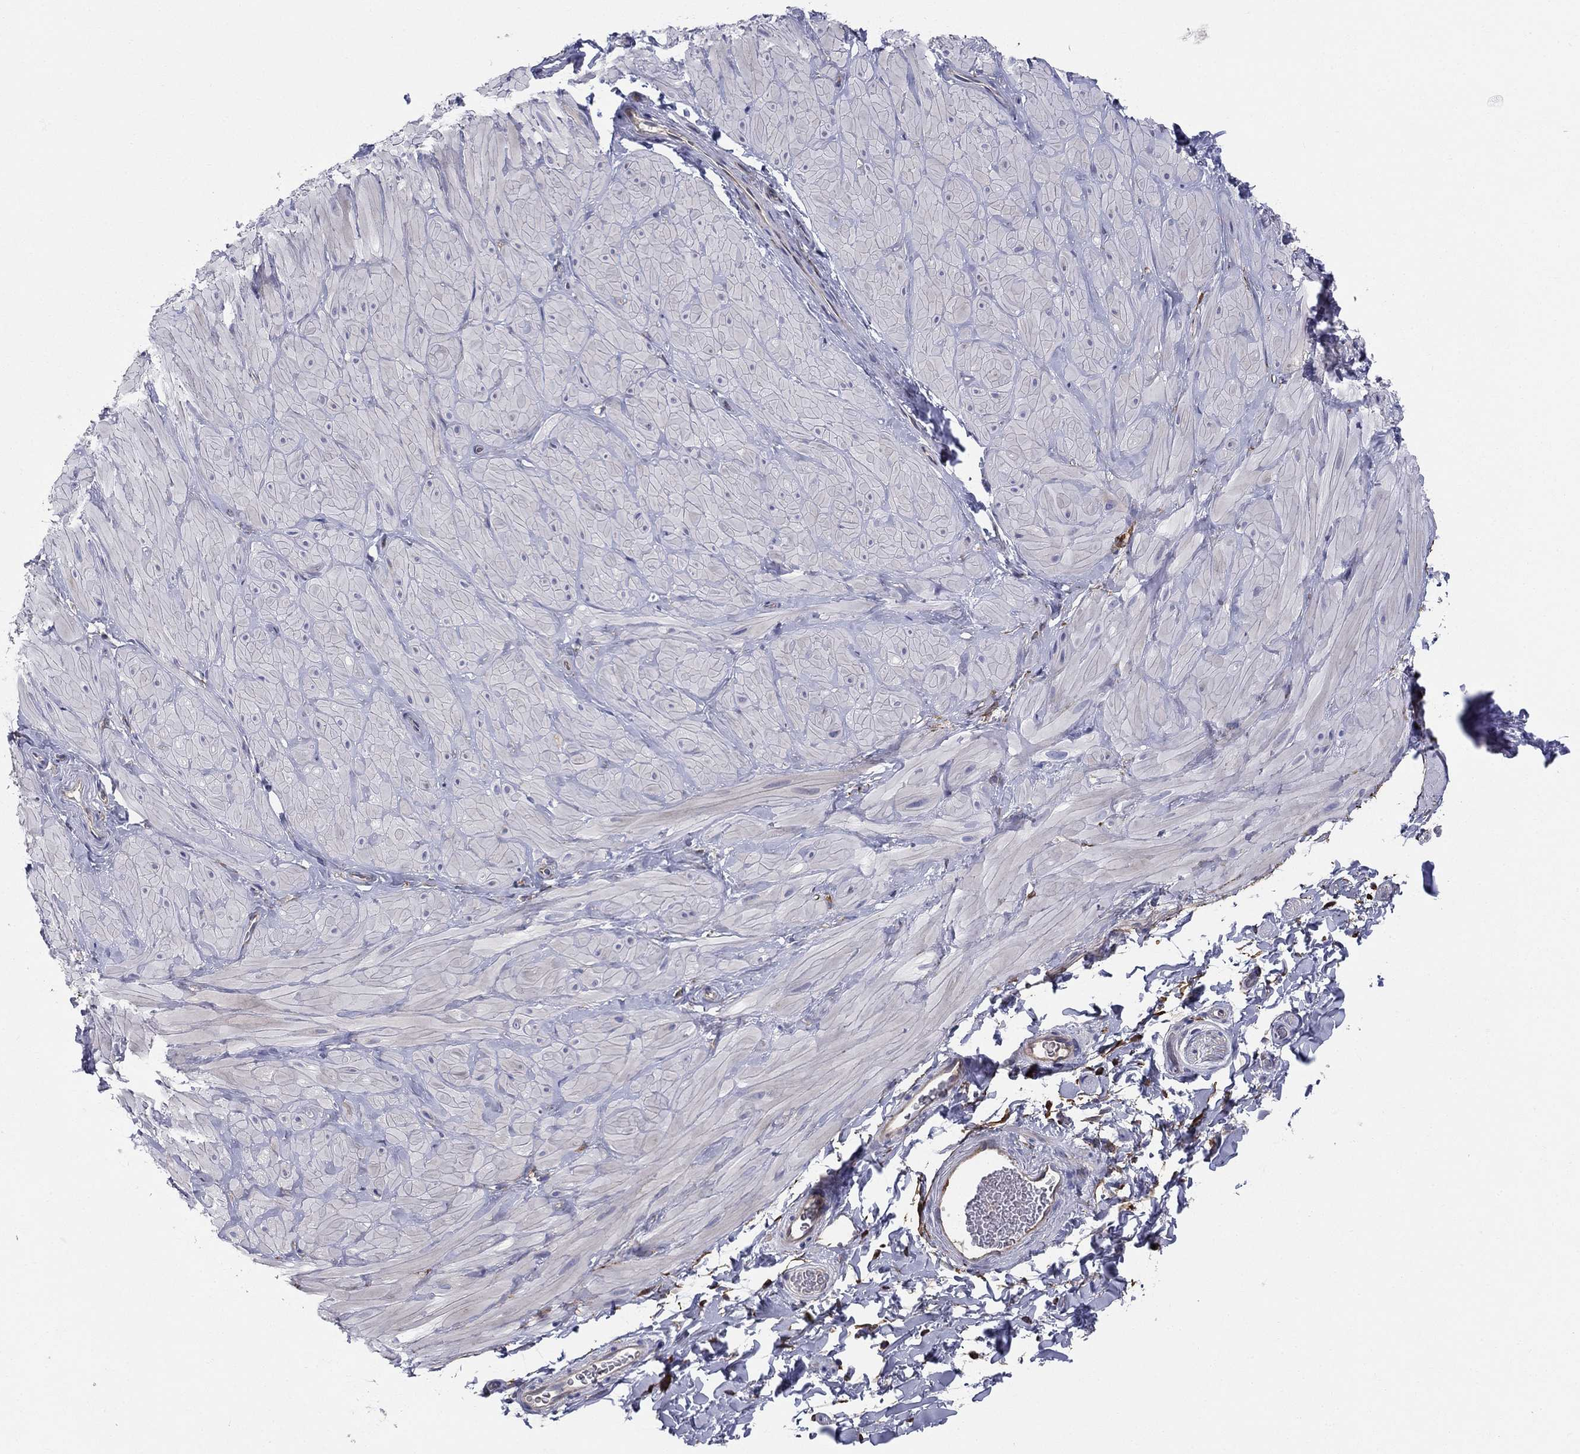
{"staining": {"intensity": "negative", "quantity": "none", "location": "none"}, "tissue": "adipose tissue", "cell_type": "Adipocytes", "image_type": "normal", "snomed": [{"axis": "morphology", "description": "Normal tissue, NOS"}, {"axis": "topography", "description": "Smooth muscle"}, {"axis": "topography", "description": "Peripheral nerve tissue"}], "caption": "Histopathology image shows no significant protein staining in adipocytes of benign adipose tissue. (Brightfield microscopy of DAB (3,3'-diaminobenzidine) immunohistochemistry (IHC) at high magnification).", "gene": "EMP2", "patient": {"sex": "male", "age": 22}}